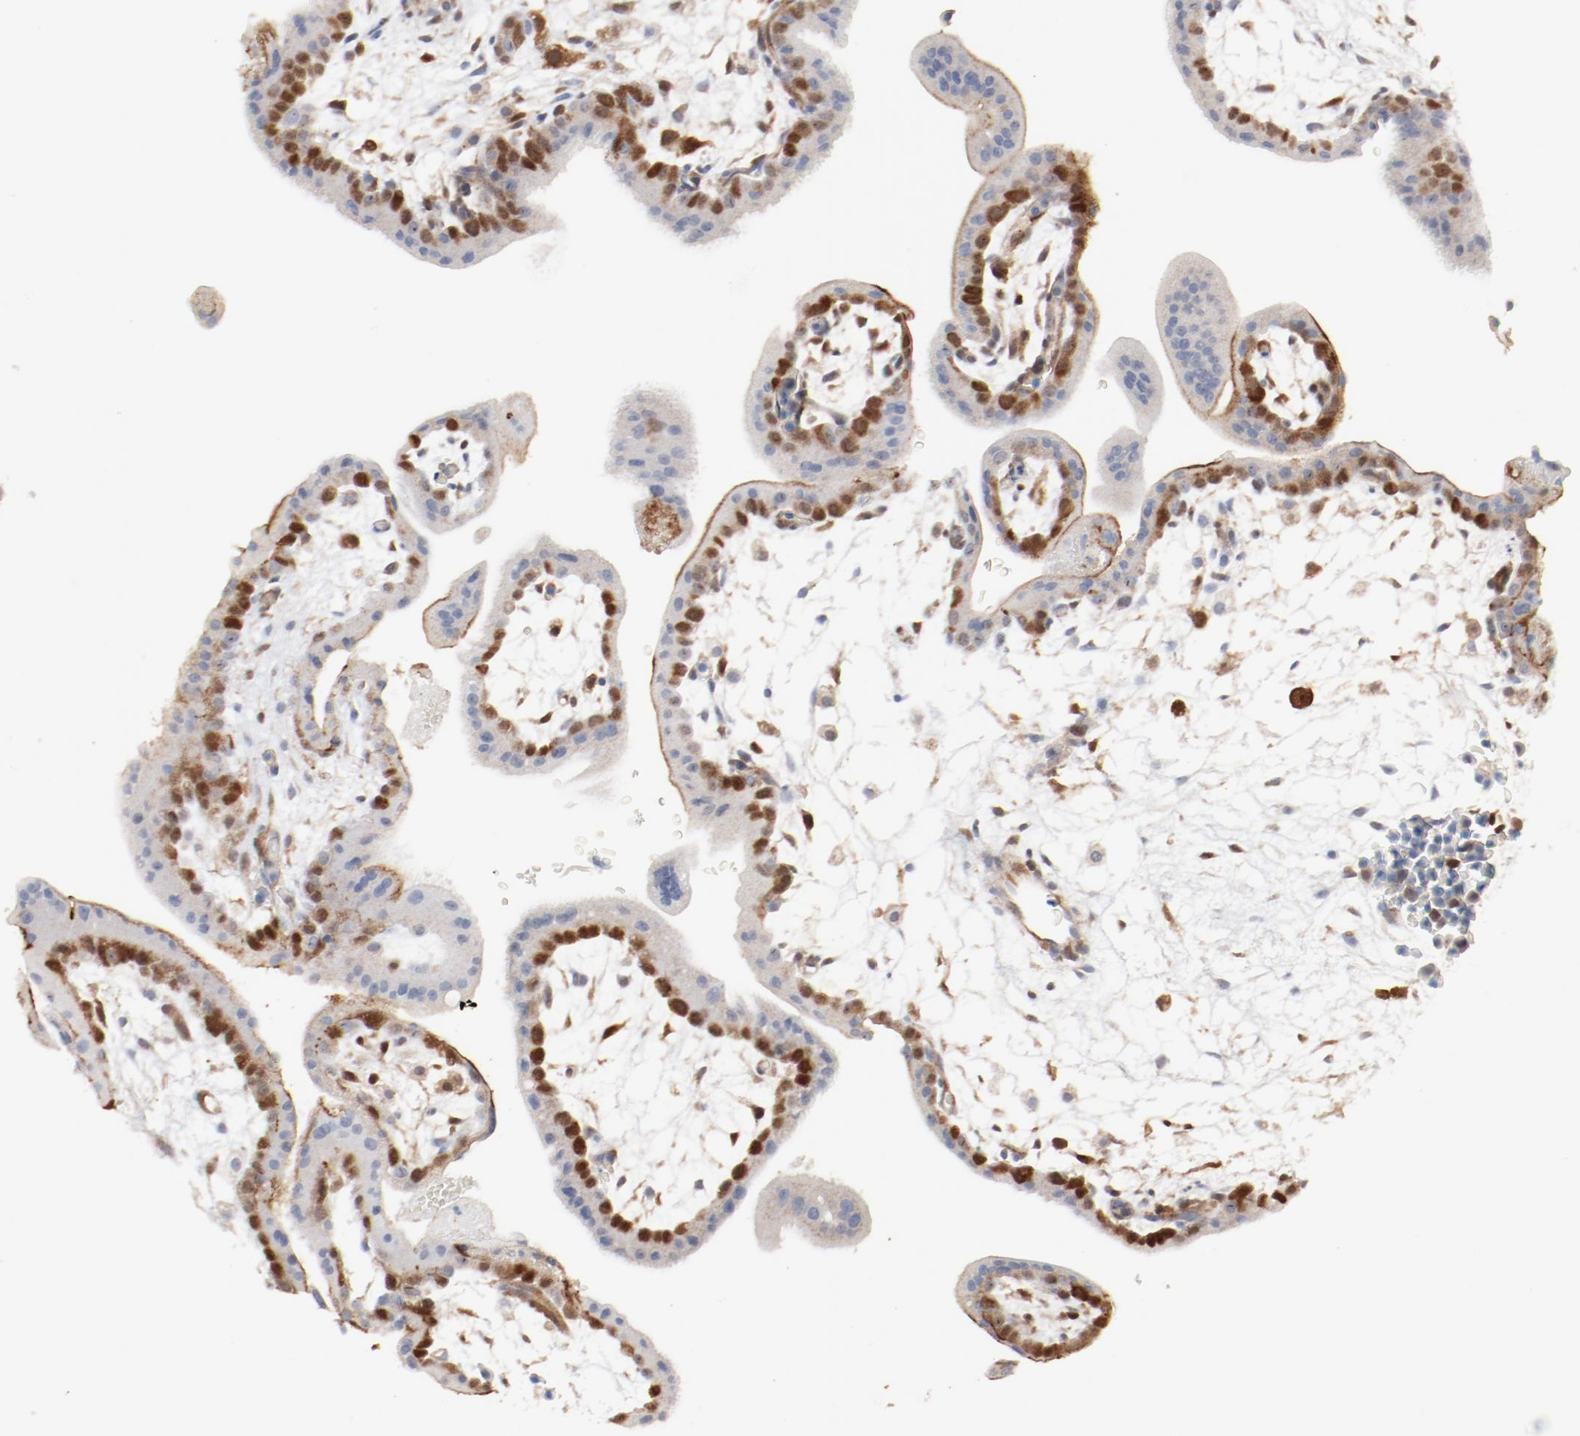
{"staining": {"intensity": "weak", "quantity": "25%-75%", "location": "cytoplasmic/membranous"}, "tissue": "placenta", "cell_type": "Decidual cells", "image_type": "normal", "snomed": [{"axis": "morphology", "description": "Normal tissue, NOS"}, {"axis": "topography", "description": "Placenta"}], "caption": "High-magnification brightfield microscopy of unremarkable placenta stained with DAB (3,3'-diaminobenzidine) (brown) and counterstained with hematoxylin (blue). decidual cells exhibit weak cytoplasmic/membranous expression is identified in about25%-75% of cells.", "gene": "CDK1", "patient": {"sex": "female", "age": 35}}